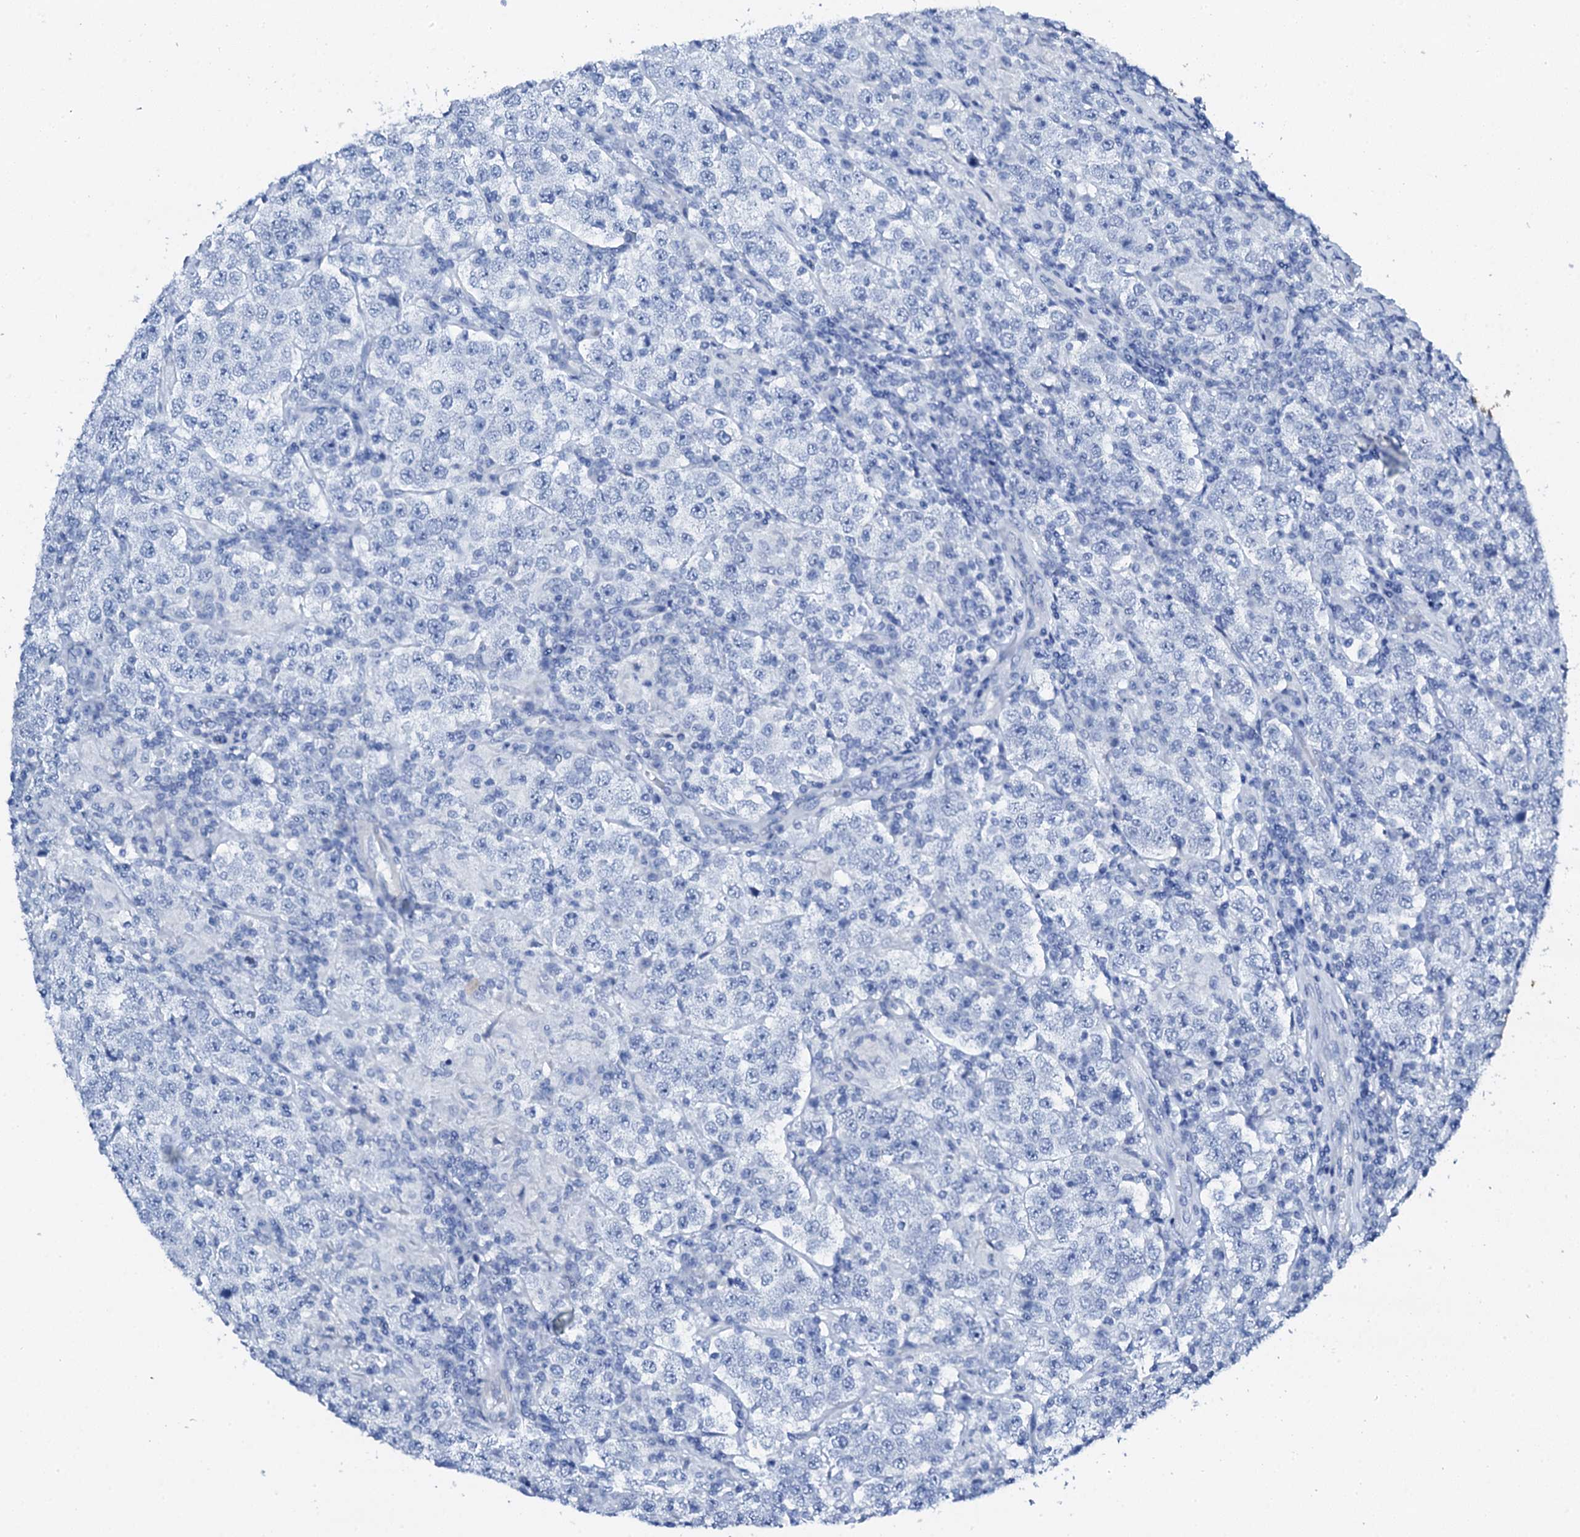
{"staining": {"intensity": "negative", "quantity": "none", "location": "none"}, "tissue": "testis cancer", "cell_type": "Tumor cells", "image_type": "cancer", "snomed": [{"axis": "morphology", "description": "Normal tissue, NOS"}, {"axis": "morphology", "description": "Urothelial carcinoma, High grade"}, {"axis": "morphology", "description": "Seminoma, NOS"}, {"axis": "morphology", "description": "Carcinoma, Embryonal, NOS"}, {"axis": "topography", "description": "Urinary bladder"}, {"axis": "topography", "description": "Testis"}], "caption": "Immunohistochemistry image of neoplastic tissue: human testis cancer (high-grade urothelial carcinoma) stained with DAB (3,3'-diaminobenzidine) exhibits no significant protein expression in tumor cells.", "gene": "PTH", "patient": {"sex": "male", "age": 41}}